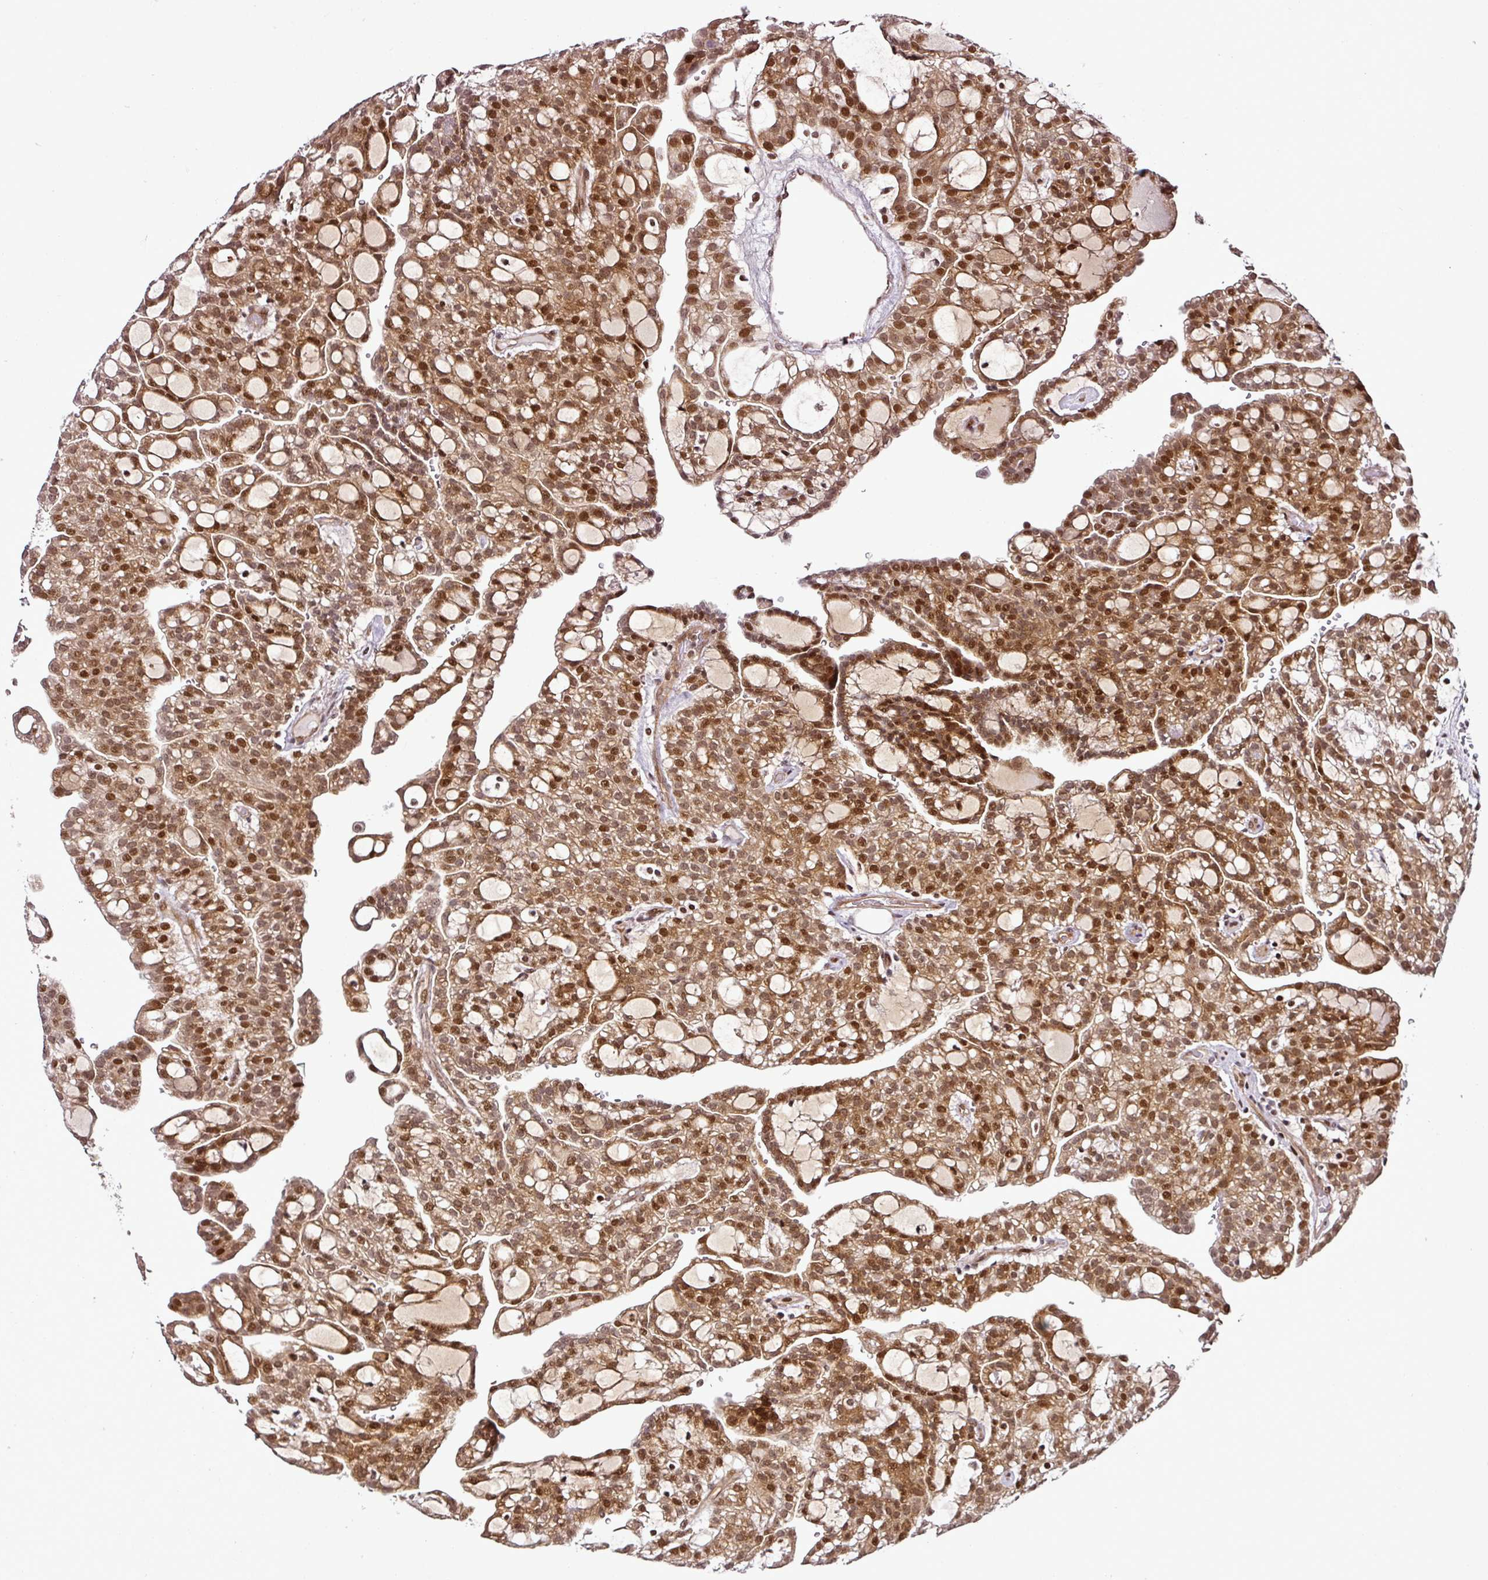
{"staining": {"intensity": "moderate", "quantity": "25%-75%", "location": "nuclear"}, "tissue": "renal cancer", "cell_type": "Tumor cells", "image_type": "cancer", "snomed": [{"axis": "morphology", "description": "Adenocarcinoma, NOS"}, {"axis": "topography", "description": "Kidney"}], "caption": "Immunohistochemistry (IHC) of human renal adenocarcinoma demonstrates medium levels of moderate nuclear positivity in approximately 25%-75% of tumor cells. Nuclei are stained in blue.", "gene": "COPRS", "patient": {"sex": "male", "age": 63}}